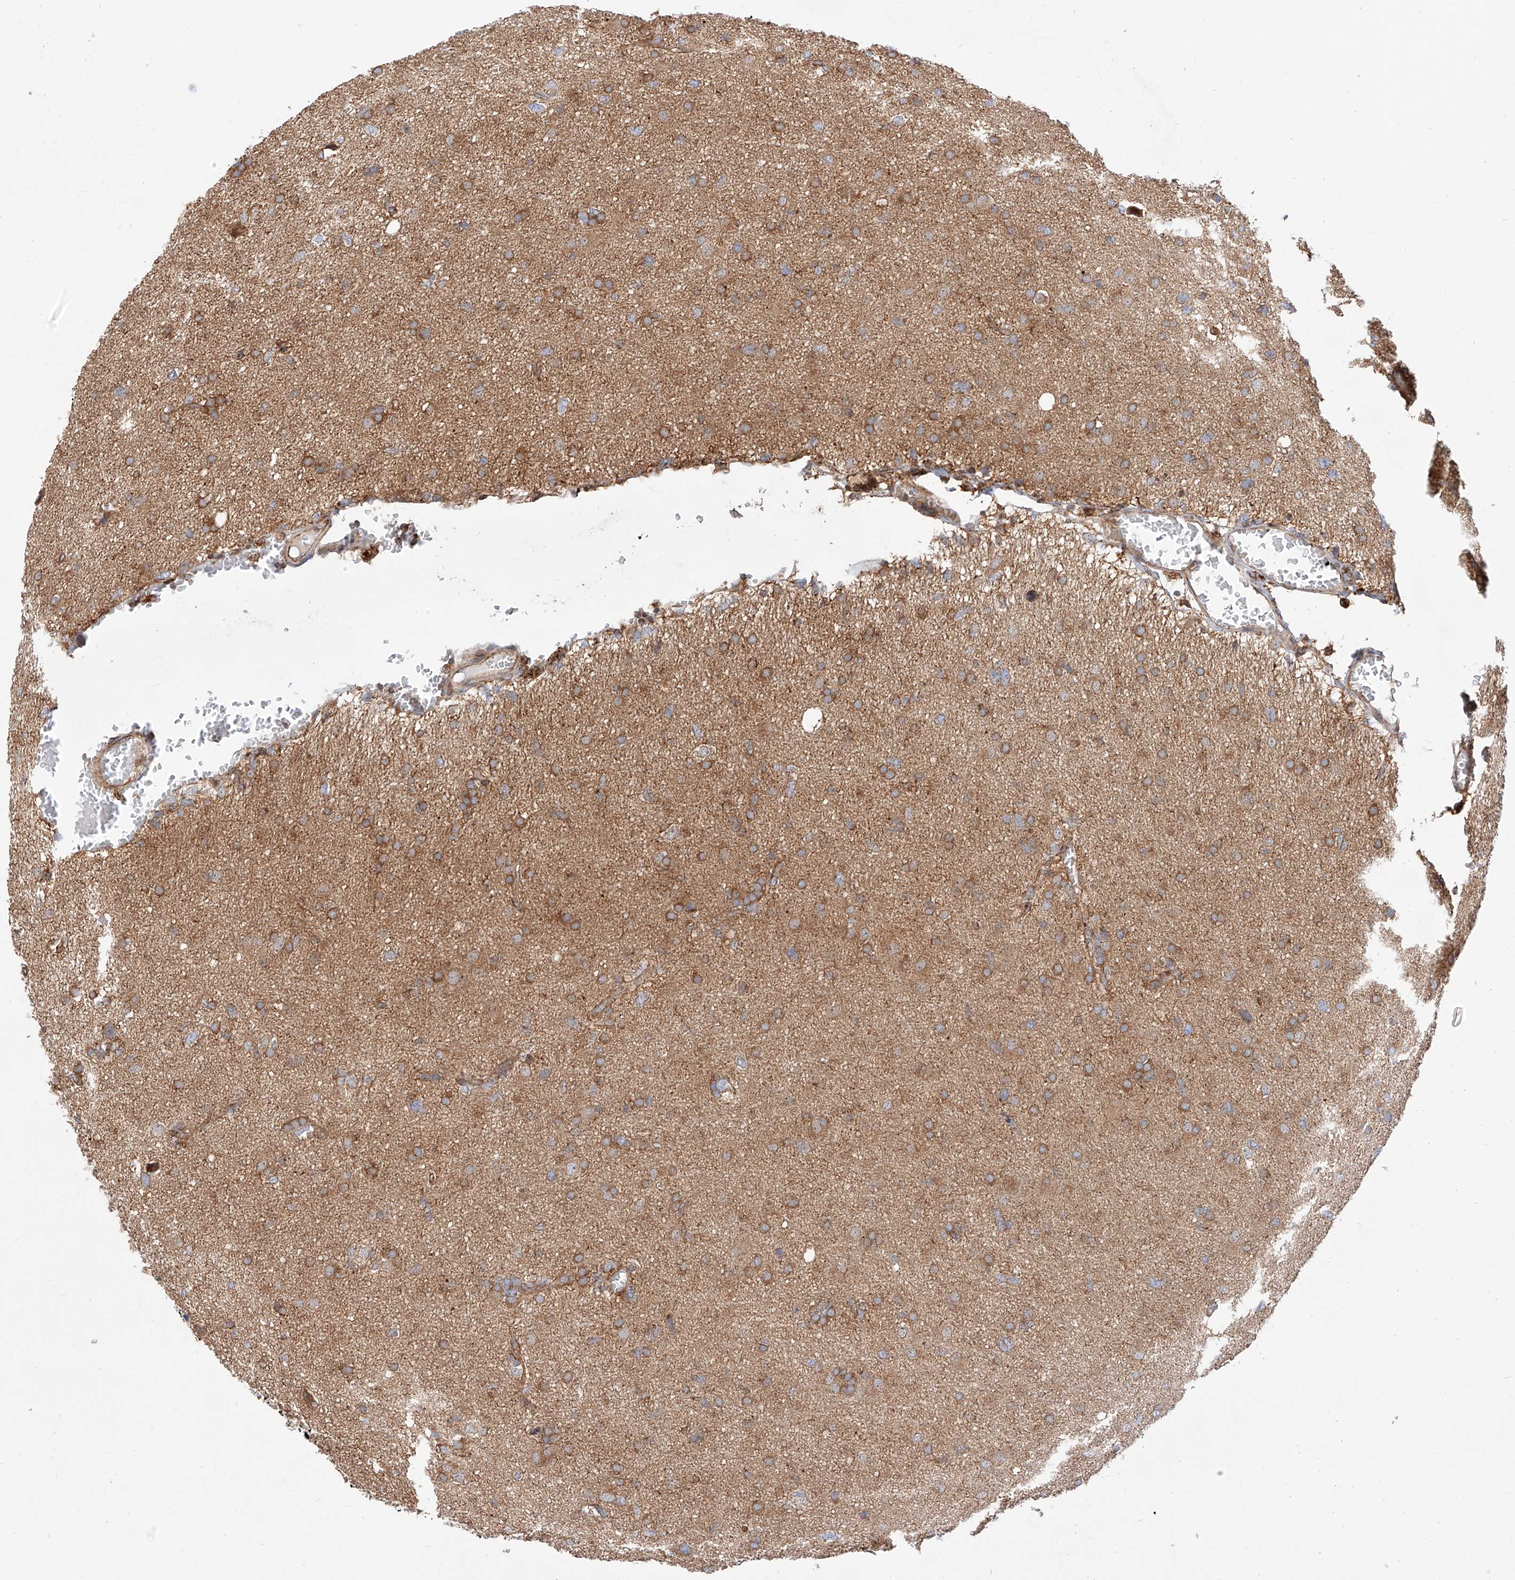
{"staining": {"intensity": "moderate", "quantity": ">75%", "location": "cytoplasmic/membranous"}, "tissue": "glioma", "cell_type": "Tumor cells", "image_type": "cancer", "snomed": [{"axis": "morphology", "description": "Glioma, malignant, High grade"}, {"axis": "topography", "description": "Brain"}], "caption": "Malignant high-grade glioma stained with a brown dye shows moderate cytoplasmic/membranous positive positivity in about >75% of tumor cells.", "gene": "ISCA2", "patient": {"sex": "female", "age": 59}}